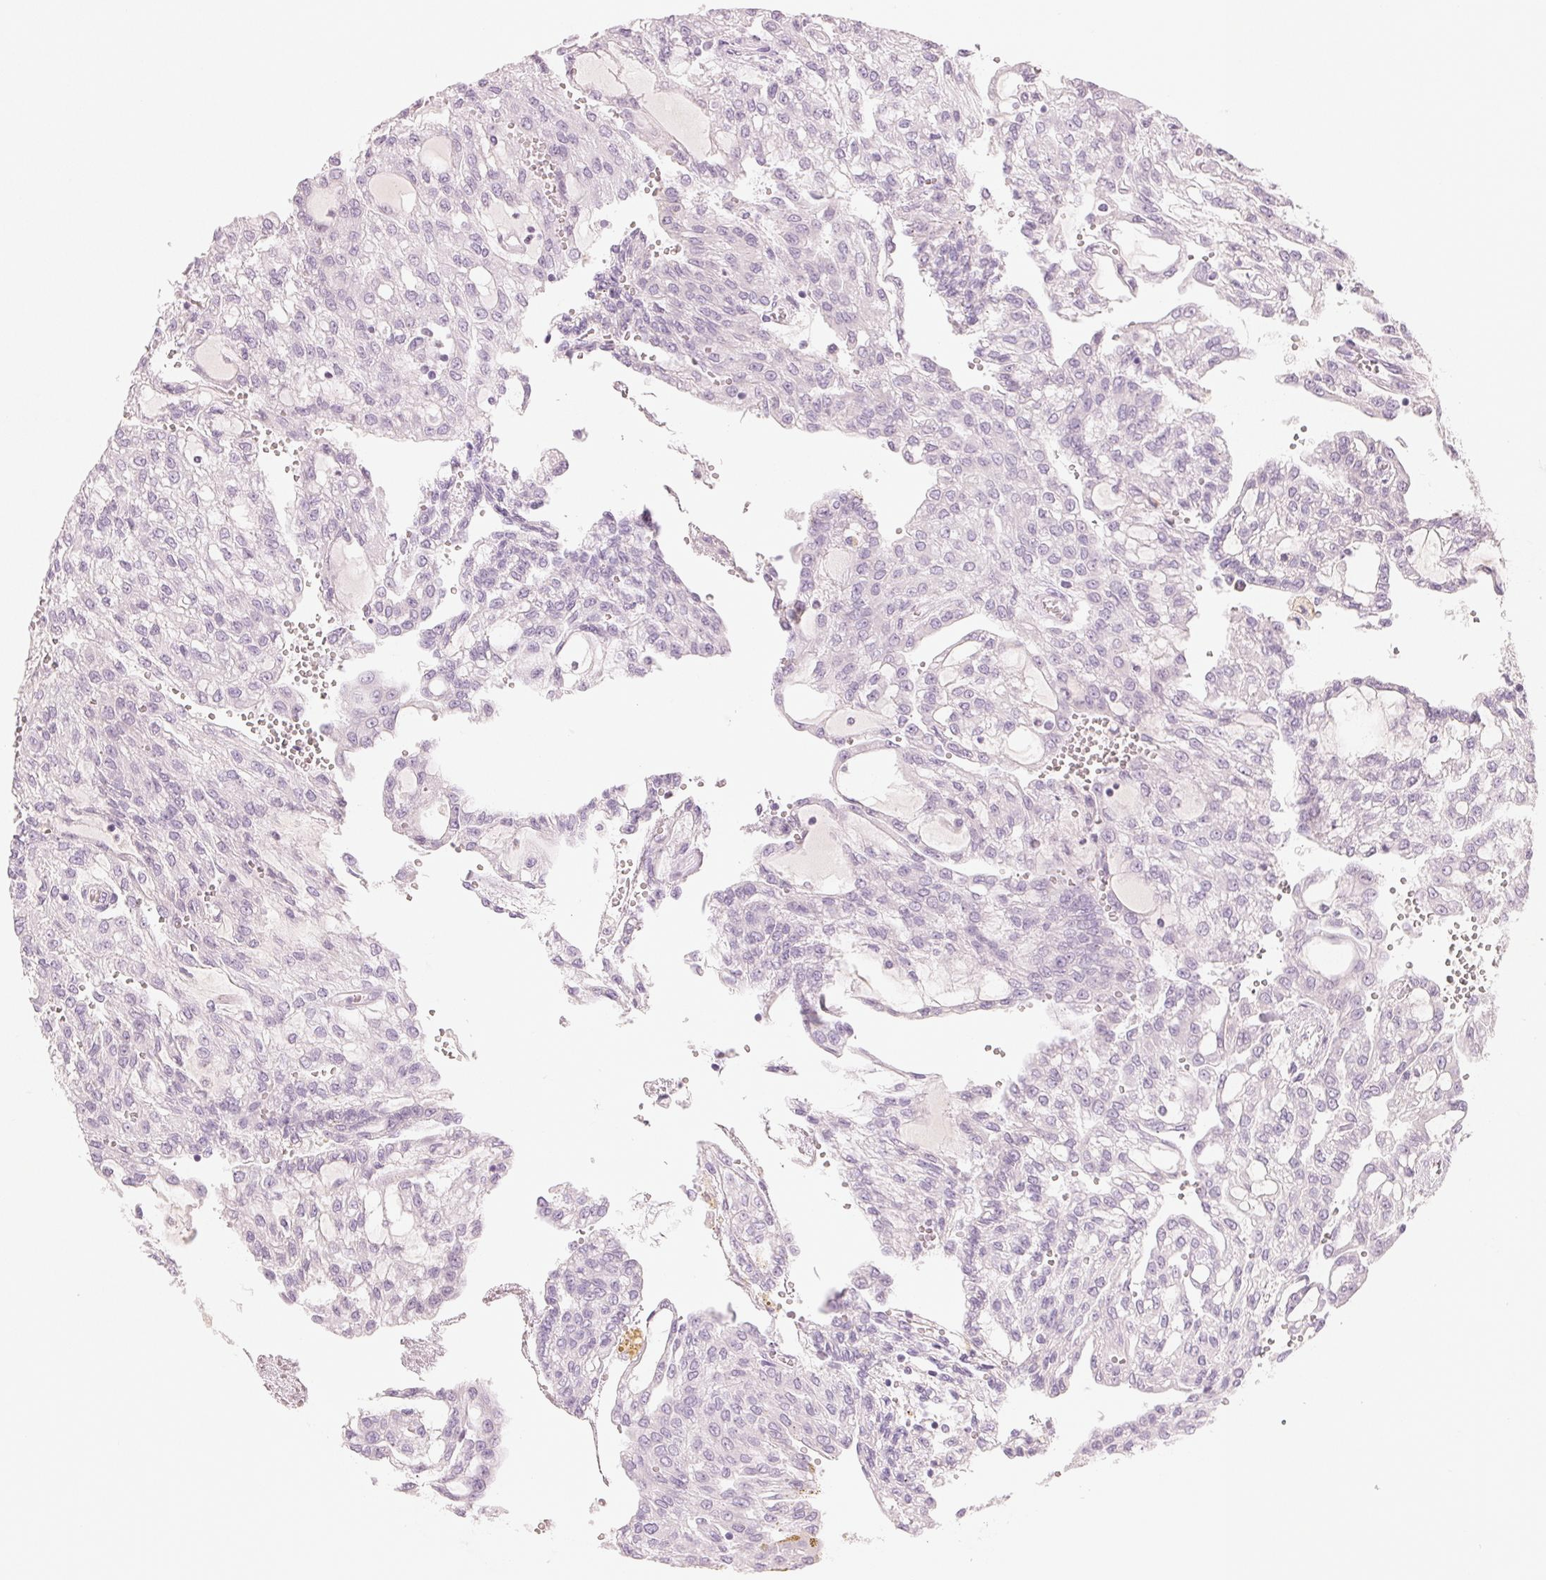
{"staining": {"intensity": "negative", "quantity": "none", "location": "none"}, "tissue": "renal cancer", "cell_type": "Tumor cells", "image_type": "cancer", "snomed": [{"axis": "morphology", "description": "Adenocarcinoma, NOS"}, {"axis": "topography", "description": "Kidney"}], "caption": "A histopathology image of renal cancer stained for a protein shows no brown staining in tumor cells. The staining is performed using DAB brown chromogen with nuclei counter-stained in using hematoxylin.", "gene": "RMDN2", "patient": {"sex": "male", "age": 63}}